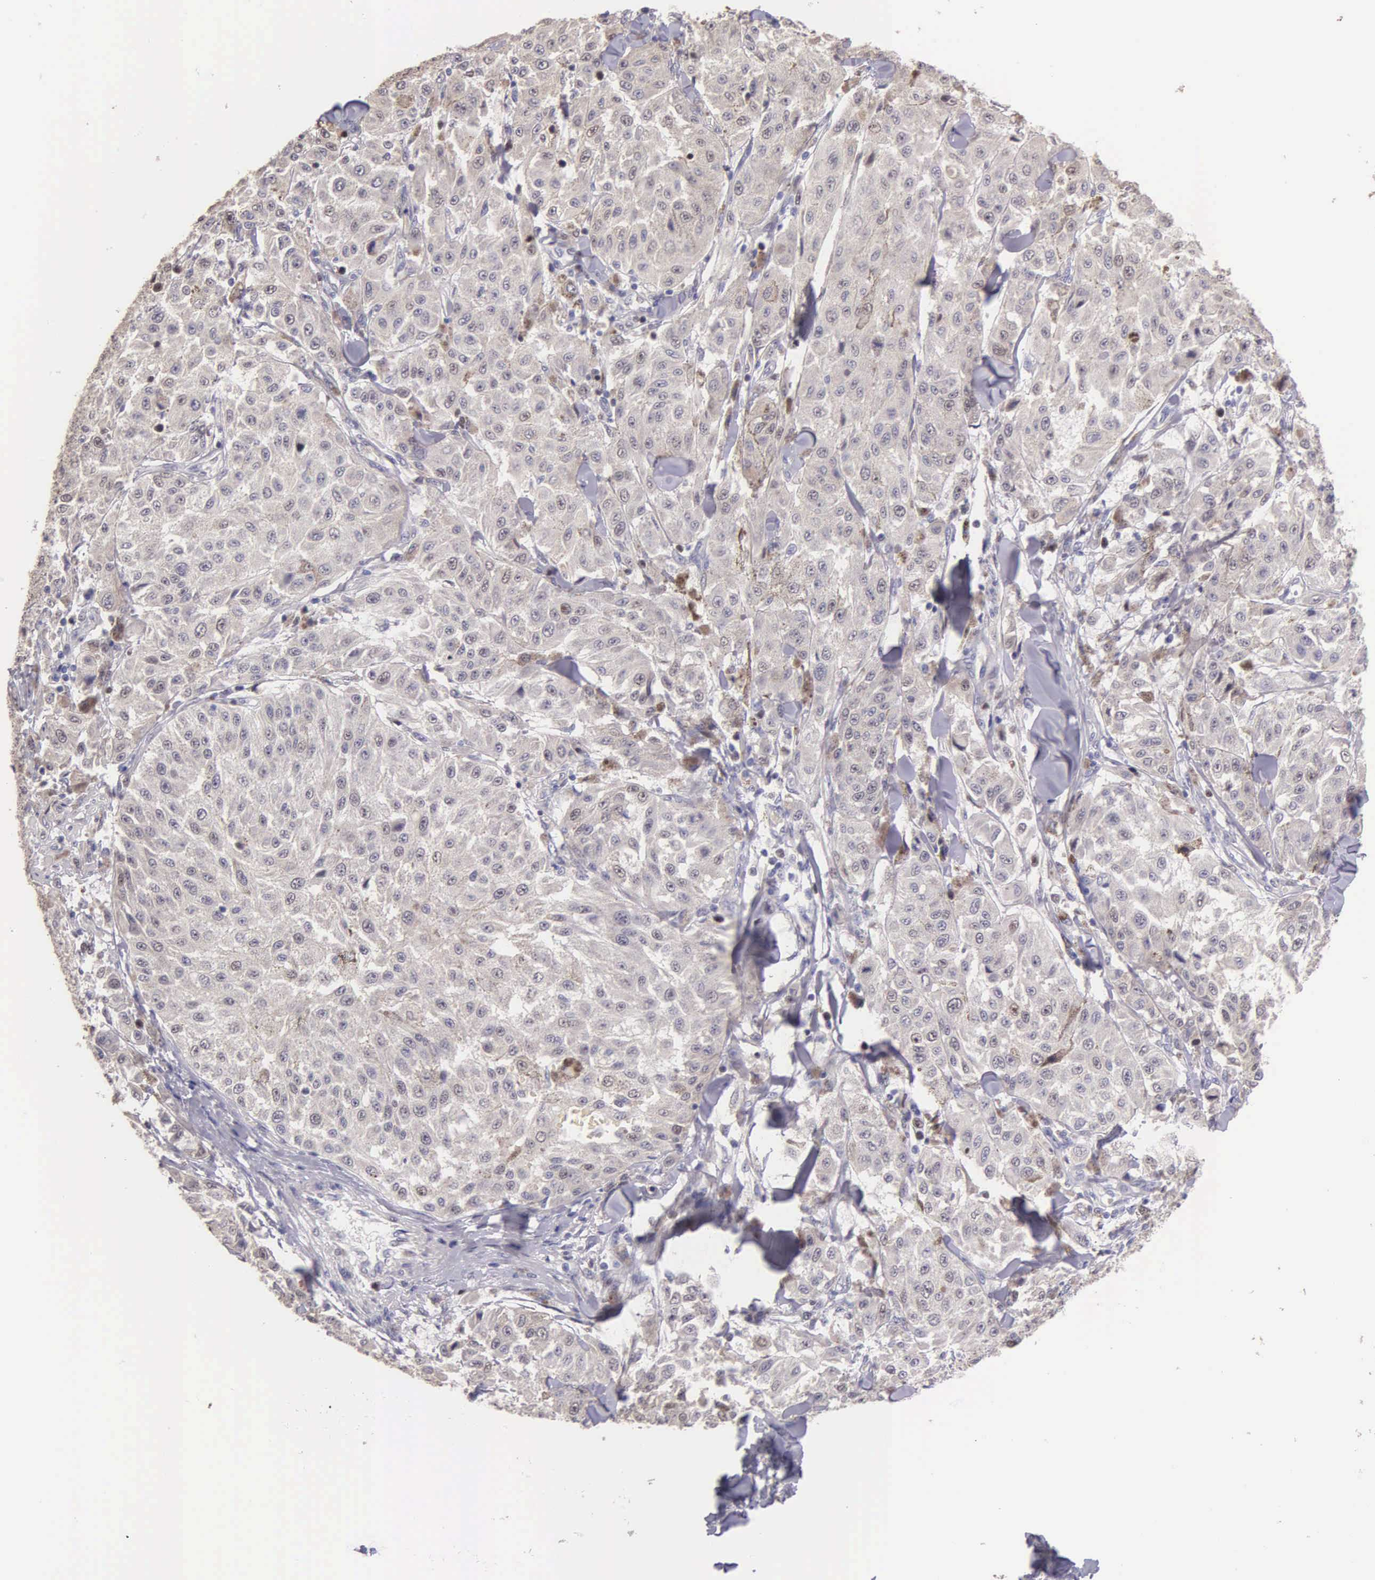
{"staining": {"intensity": "weak", "quantity": "<25%", "location": "nuclear"}, "tissue": "melanoma", "cell_type": "Tumor cells", "image_type": "cancer", "snomed": [{"axis": "morphology", "description": "Malignant melanoma, NOS"}, {"axis": "topography", "description": "Skin"}], "caption": "This is an IHC image of melanoma. There is no positivity in tumor cells.", "gene": "MCM5", "patient": {"sex": "female", "age": 64}}